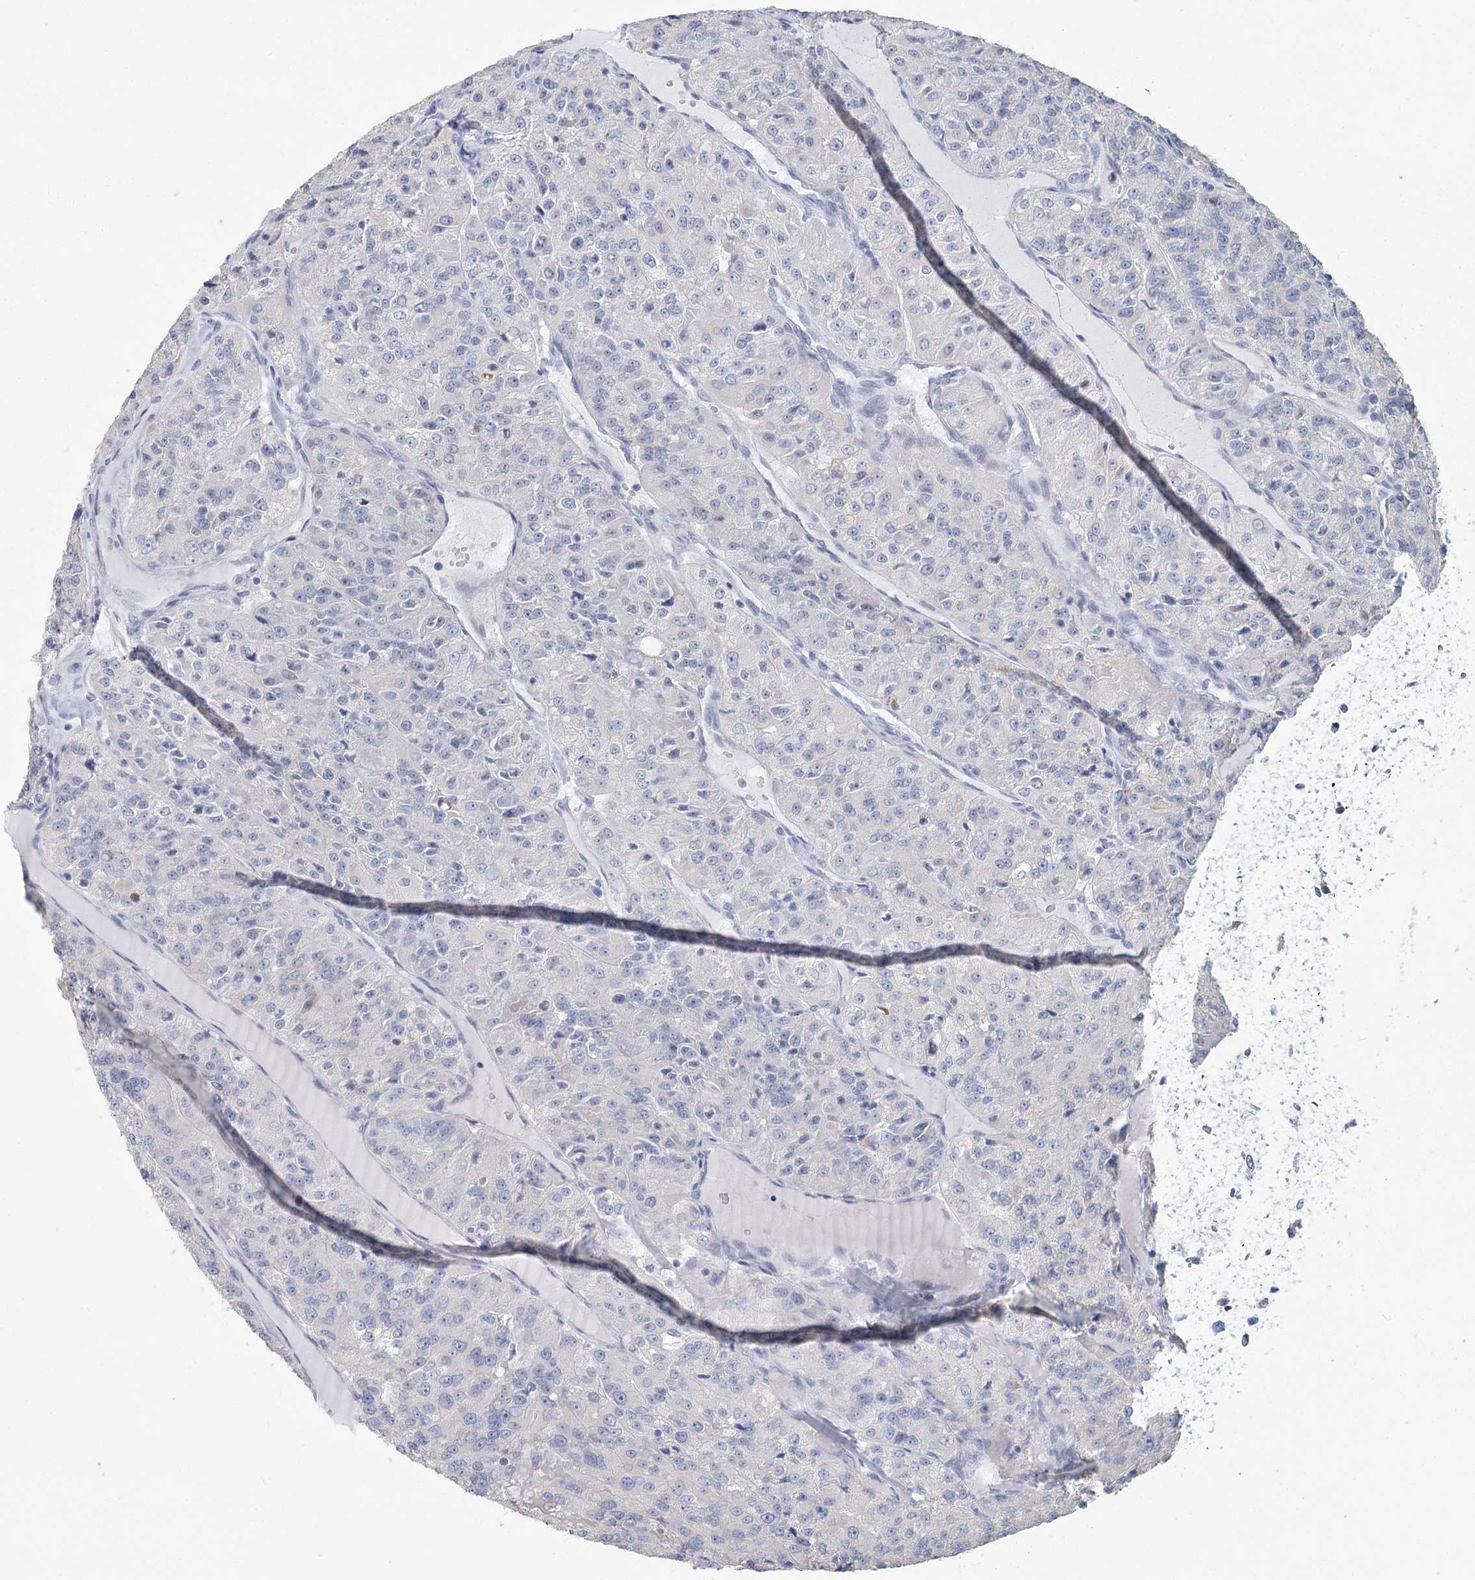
{"staining": {"intensity": "negative", "quantity": "none", "location": "none"}, "tissue": "renal cancer", "cell_type": "Tumor cells", "image_type": "cancer", "snomed": [{"axis": "morphology", "description": "Adenocarcinoma, NOS"}, {"axis": "topography", "description": "Kidney"}], "caption": "The immunohistochemistry micrograph has no significant expression in tumor cells of renal cancer (adenocarcinoma) tissue.", "gene": "CNTLN", "patient": {"sex": "female", "age": 63}}